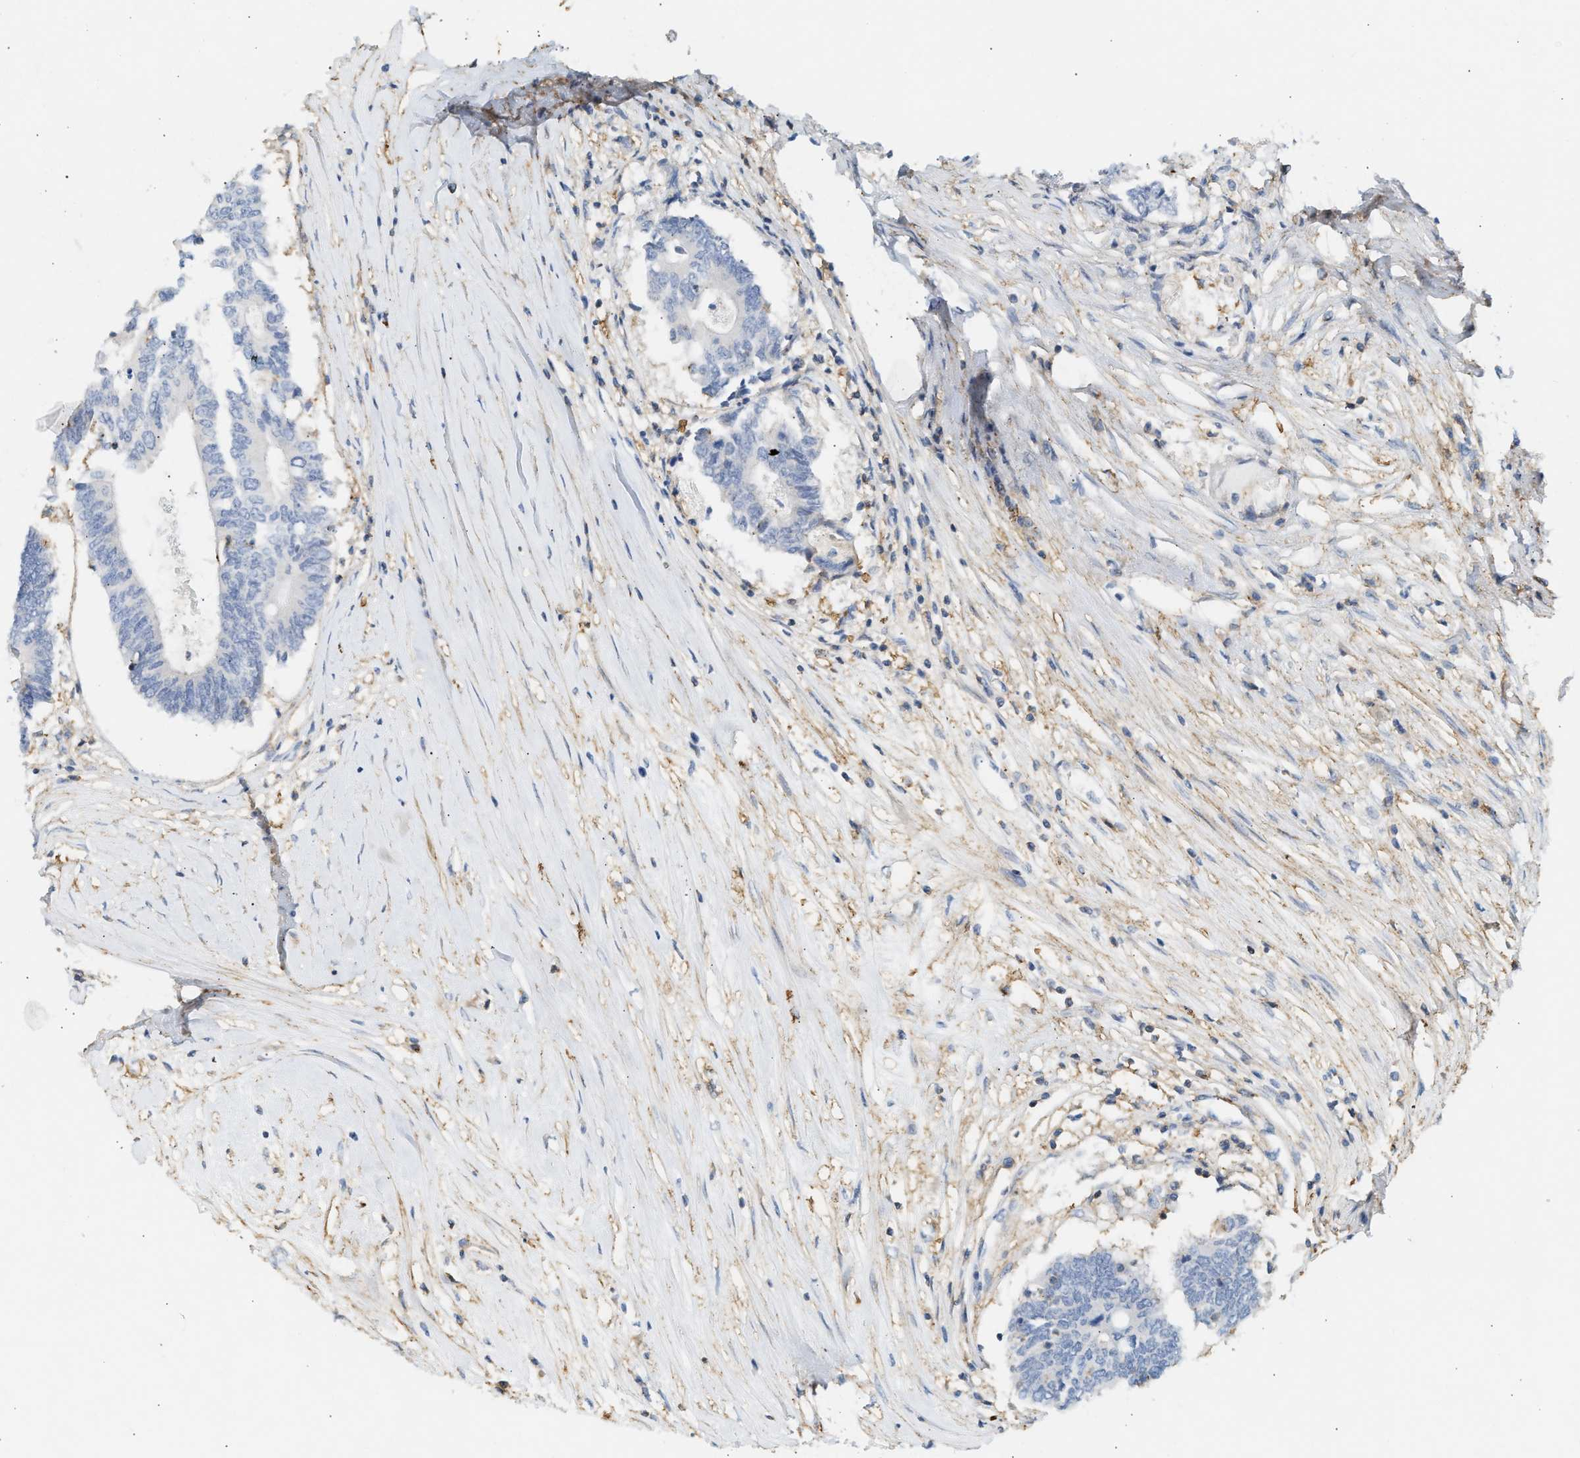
{"staining": {"intensity": "negative", "quantity": "none", "location": "none"}, "tissue": "colorectal cancer", "cell_type": "Tumor cells", "image_type": "cancer", "snomed": [{"axis": "morphology", "description": "Adenocarcinoma, NOS"}, {"axis": "topography", "description": "Rectum"}], "caption": "IHC histopathology image of adenocarcinoma (colorectal) stained for a protein (brown), which shows no positivity in tumor cells.", "gene": "BVES", "patient": {"sex": "male", "age": 63}}